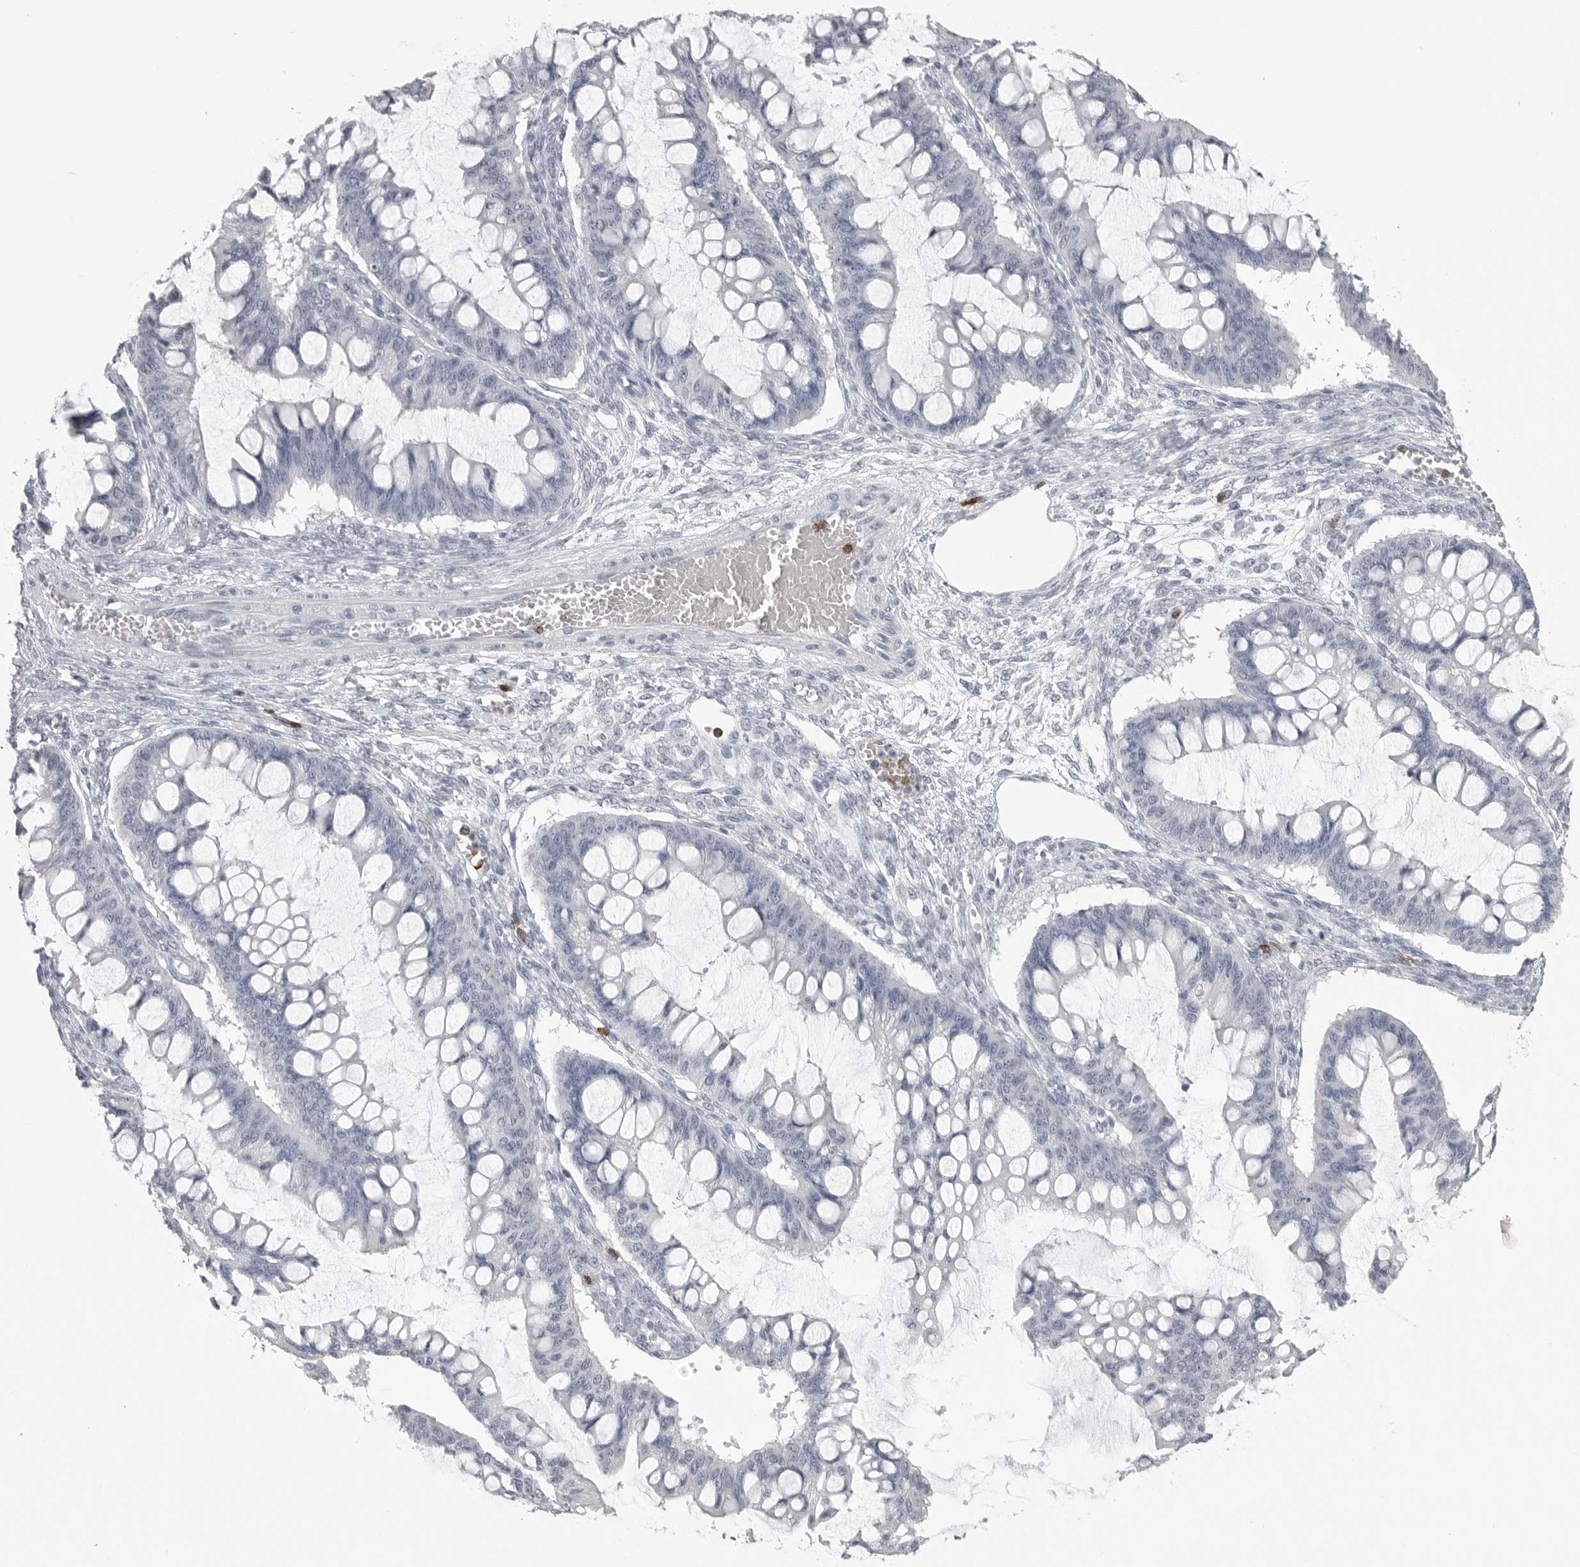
{"staining": {"intensity": "negative", "quantity": "none", "location": "none"}, "tissue": "ovarian cancer", "cell_type": "Tumor cells", "image_type": "cancer", "snomed": [{"axis": "morphology", "description": "Cystadenocarcinoma, mucinous, NOS"}, {"axis": "topography", "description": "Ovary"}], "caption": "This photomicrograph is of ovarian cancer stained with immunohistochemistry to label a protein in brown with the nuclei are counter-stained blue. There is no positivity in tumor cells.", "gene": "ITGAL", "patient": {"sex": "female", "age": 73}}